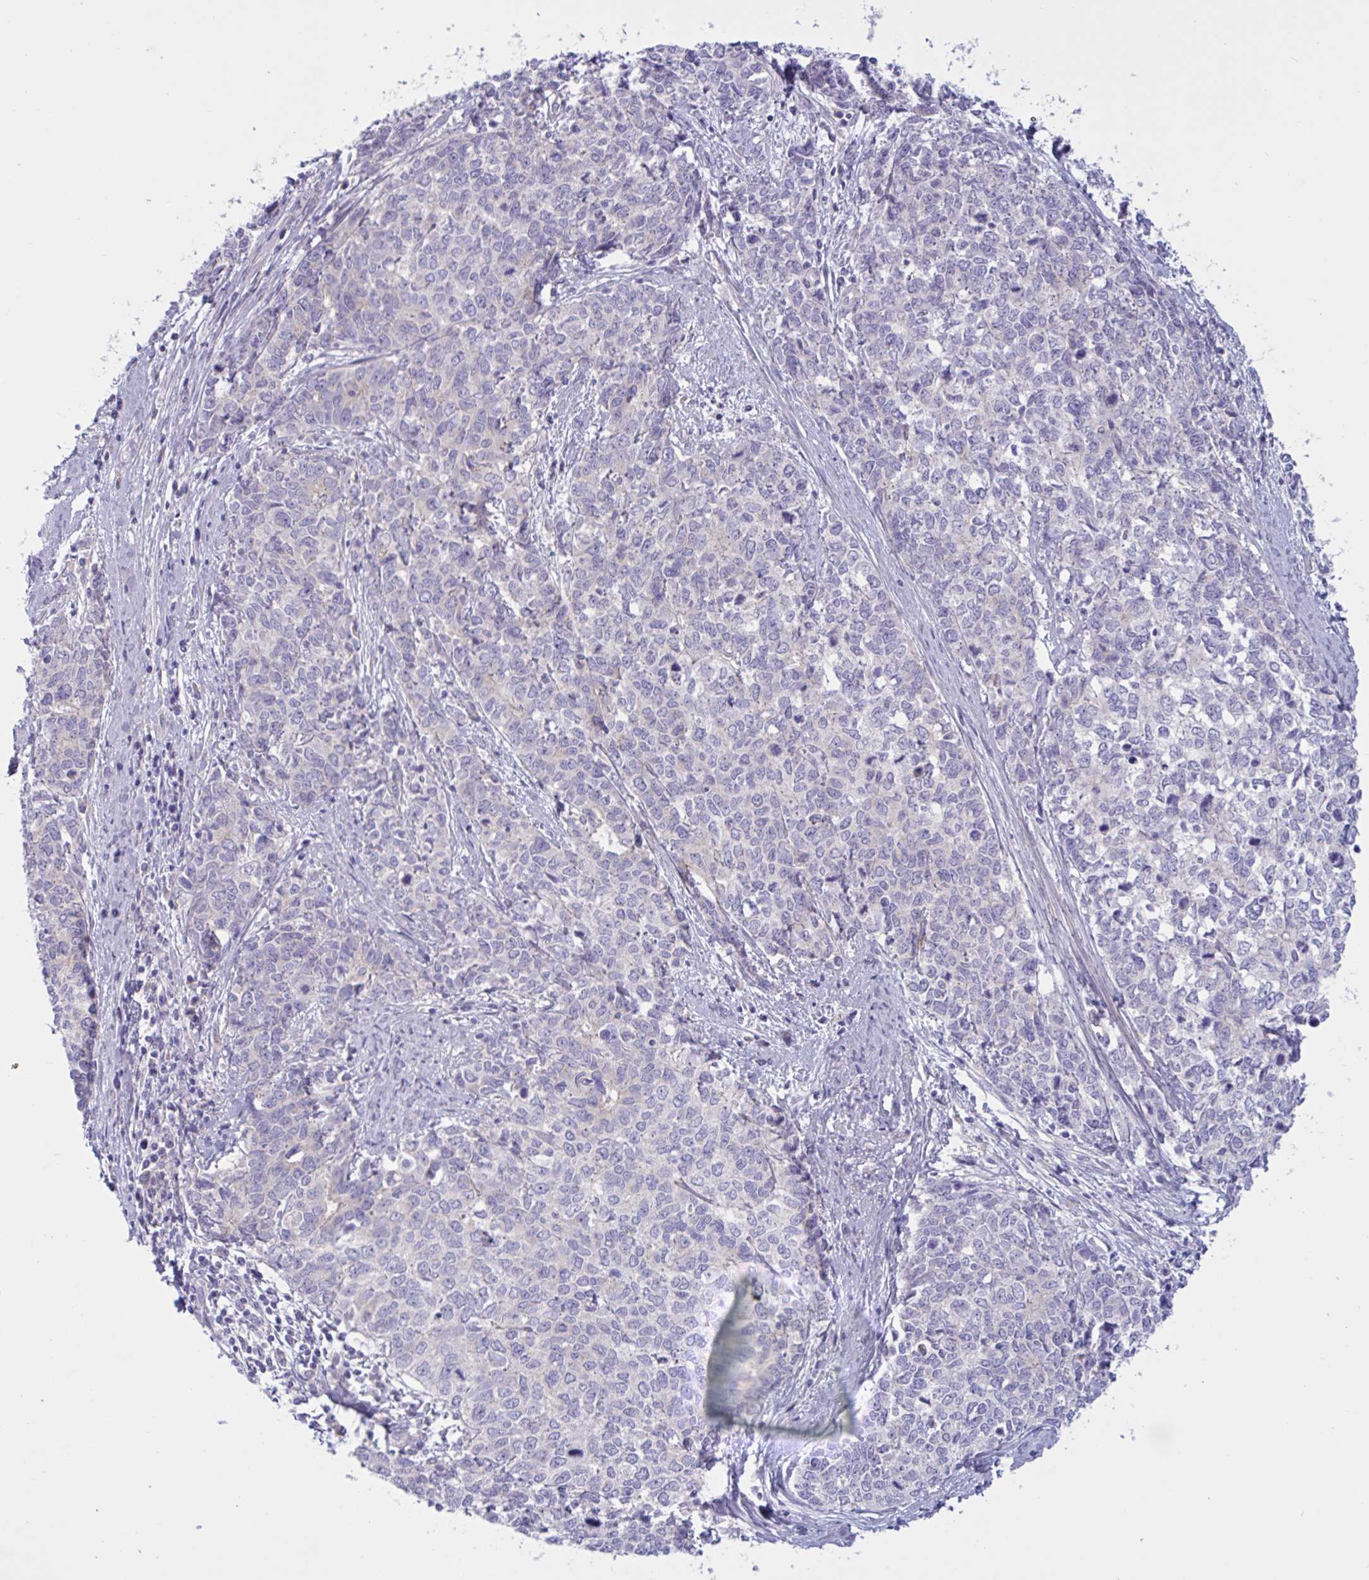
{"staining": {"intensity": "negative", "quantity": "none", "location": "none"}, "tissue": "cervical cancer", "cell_type": "Tumor cells", "image_type": "cancer", "snomed": [{"axis": "morphology", "description": "Adenocarcinoma, NOS"}, {"axis": "topography", "description": "Cervix"}], "caption": "Immunohistochemistry (IHC) of cervical cancer shows no staining in tumor cells.", "gene": "OXLD1", "patient": {"sex": "female", "age": 63}}